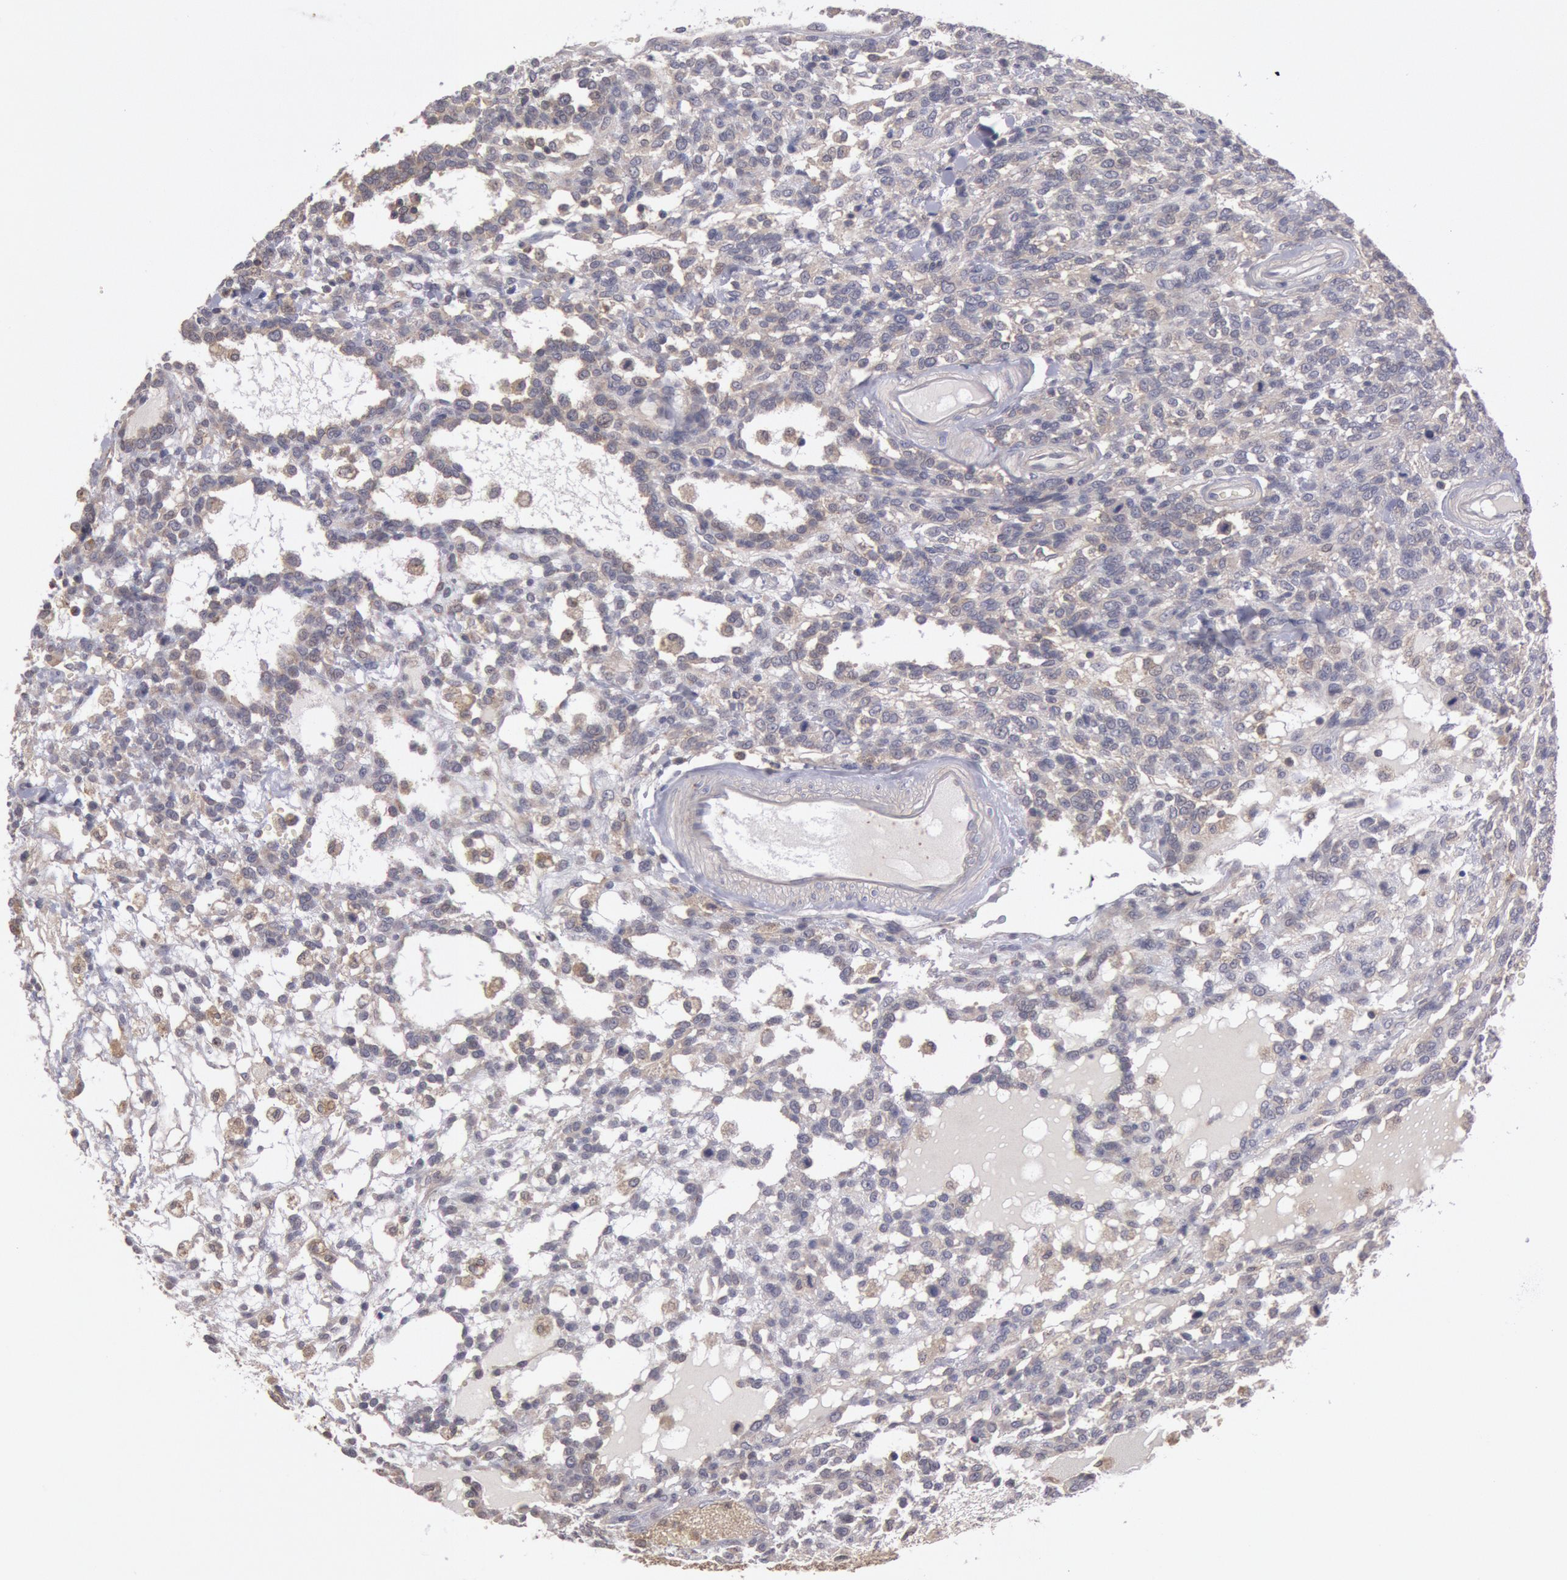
{"staining": {"intensity": "weak", "quantity": "<25%", "location": "cytoplasmic/membranous"}, "tissue": "glioma", "cell_type": "Tumor cells", "image_type": "cancer", "snomed": [{"axis": "morphology", "description": "Glioma, malignant, High grade"}, {"axis": "topography", "description": "Brain"}], "caption": "Tumor cells are negative for protein expression in human malignant glioma (high-grade). Brightfield microscopy of immunohistochemistry stained with DAB (3,3'-diaminobenzidine) (brown) and hematoxylin (blue), captured at high magnification.", "gene": "PLA2G6", "patient": {"sex": "male", "age": 66}}